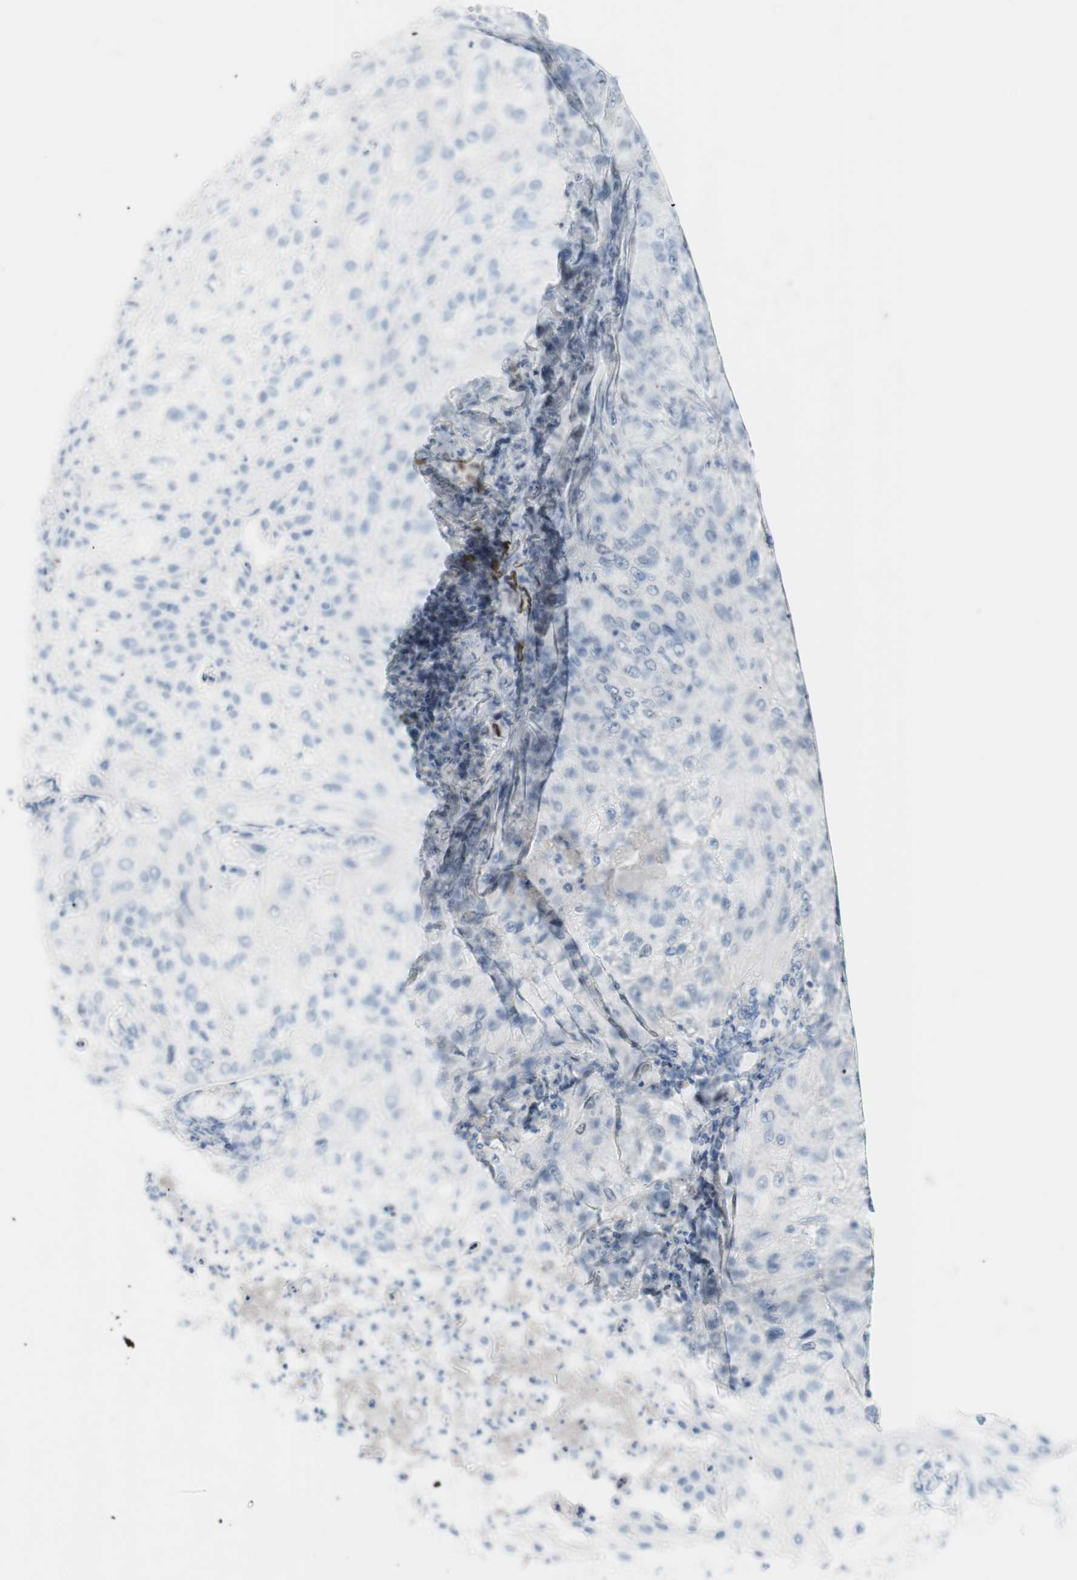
{"staining": {"intensity": "negative", "quantity": "none", "location": "none"}, "tissue": "lung cancer", "cell_type": "Tumor cells", "image_type": "cancer", "snomed": [{"axis": "morphology", "description": "Inflammation, NOS"}, {"axis": "morphology", "description": "Squamous cell carcinoma, NOS"}, {"axis": "topography", "description": "Lymph node"}, {"axis": "topography", "description": "Soft tissue"}, {"axis": "topography", "description": "Lung"}], "caption": "Tumor cells show no significant protein expression in lung squamous cell carcinoma. The staining was performed using DAB (3,3'-diaminobenzidine) to visualize the protein expression in brown, while the nuclei were stained in blue with hematoxylin (Magnification: 20x).", "gene": "FOSL1", "patient": {"sex": "male", "age": 66}}